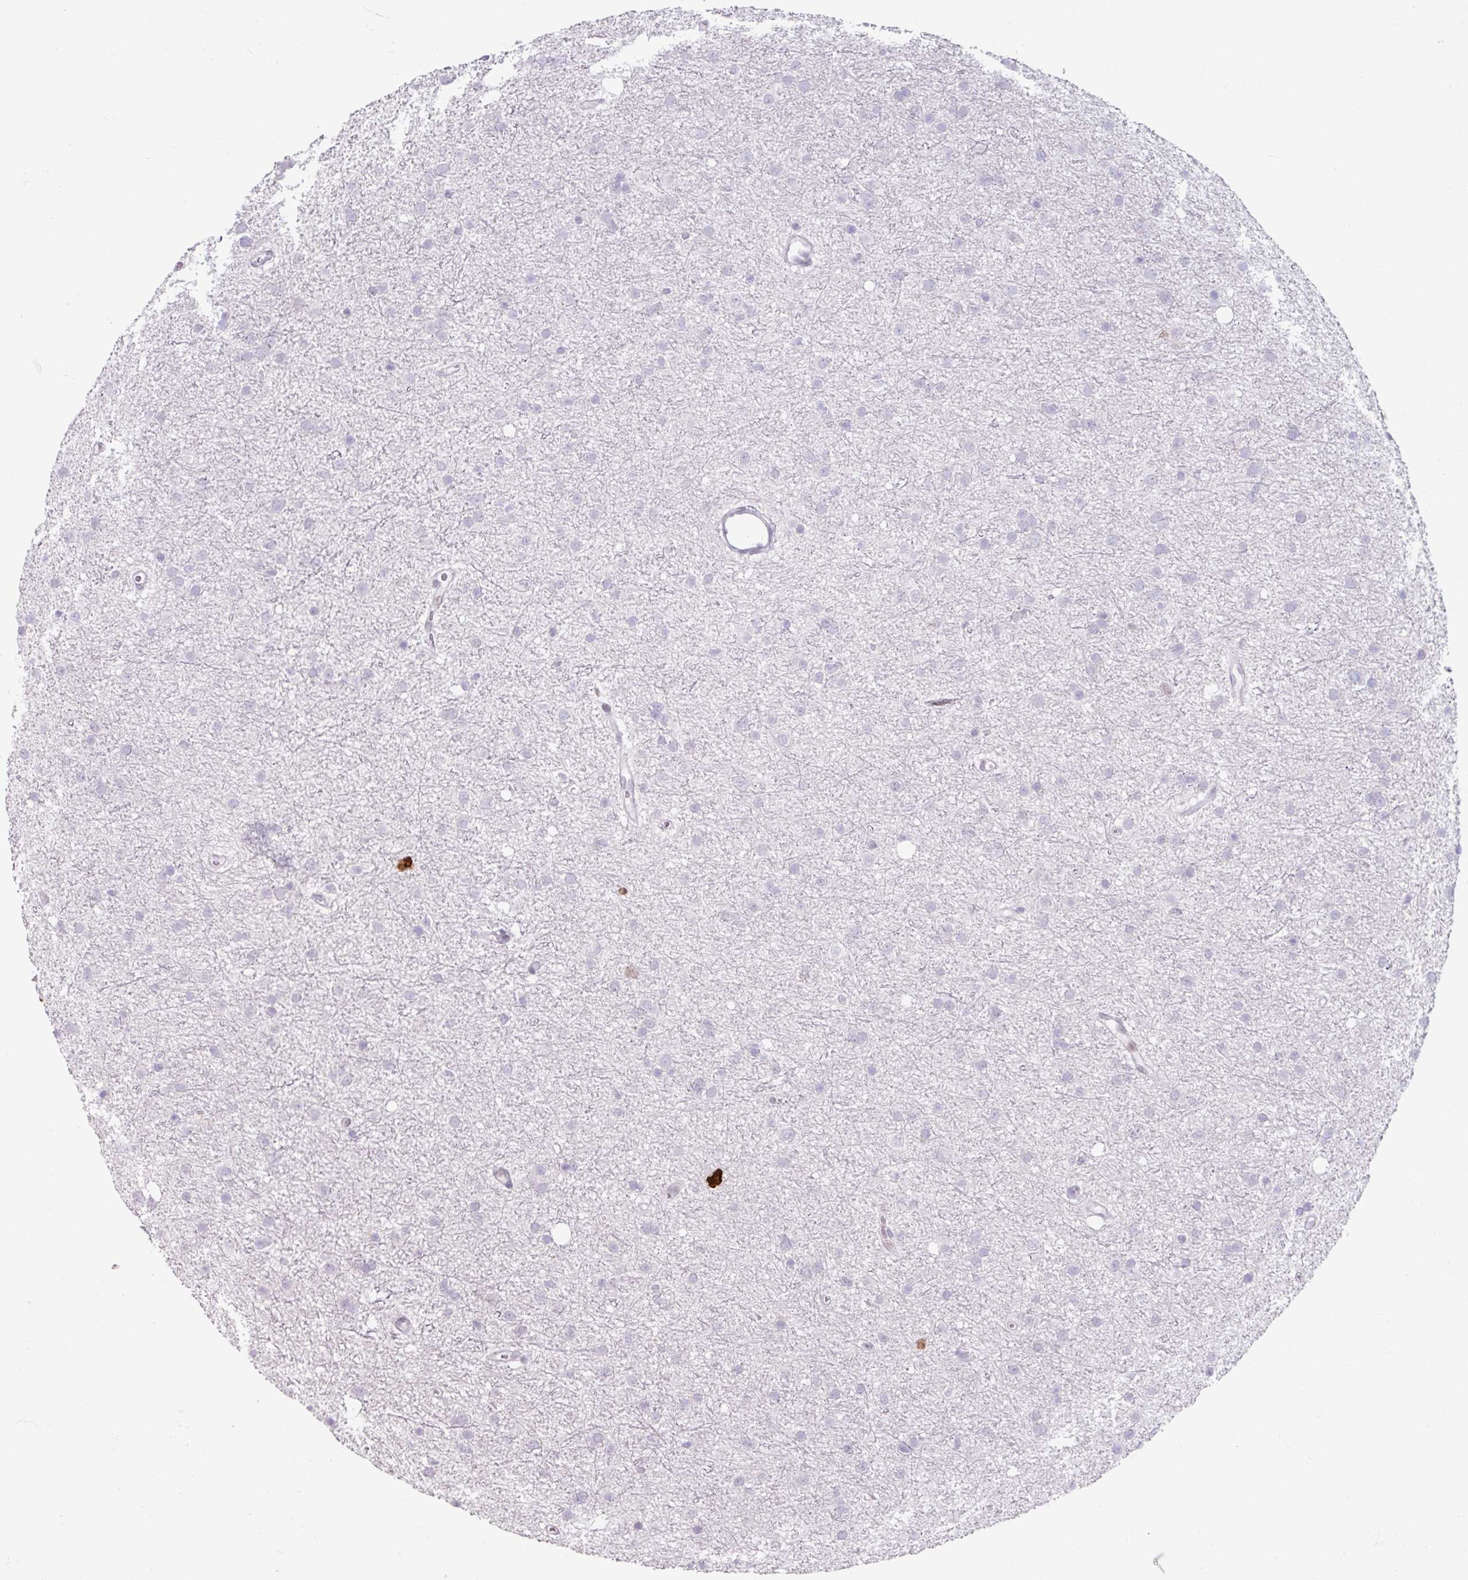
{"staining": {"intensity": "negative", "quantity": "none", "location": "none"}, "tissue": "glioma", "cell_type": "Tumor cells", "image_type": "cancer", "snomed": [{"axis": "morphology", "description": "Glioma, malignant, Low grade"}, {"axis": "topography", "description": "Cerebral cortex"}], "caption": "Glioma was stained to show a protein in brown. There is no significant expression in tumor cells.", "gene": "ATAD2", "patient": {"sex": "female", "age": 39}}